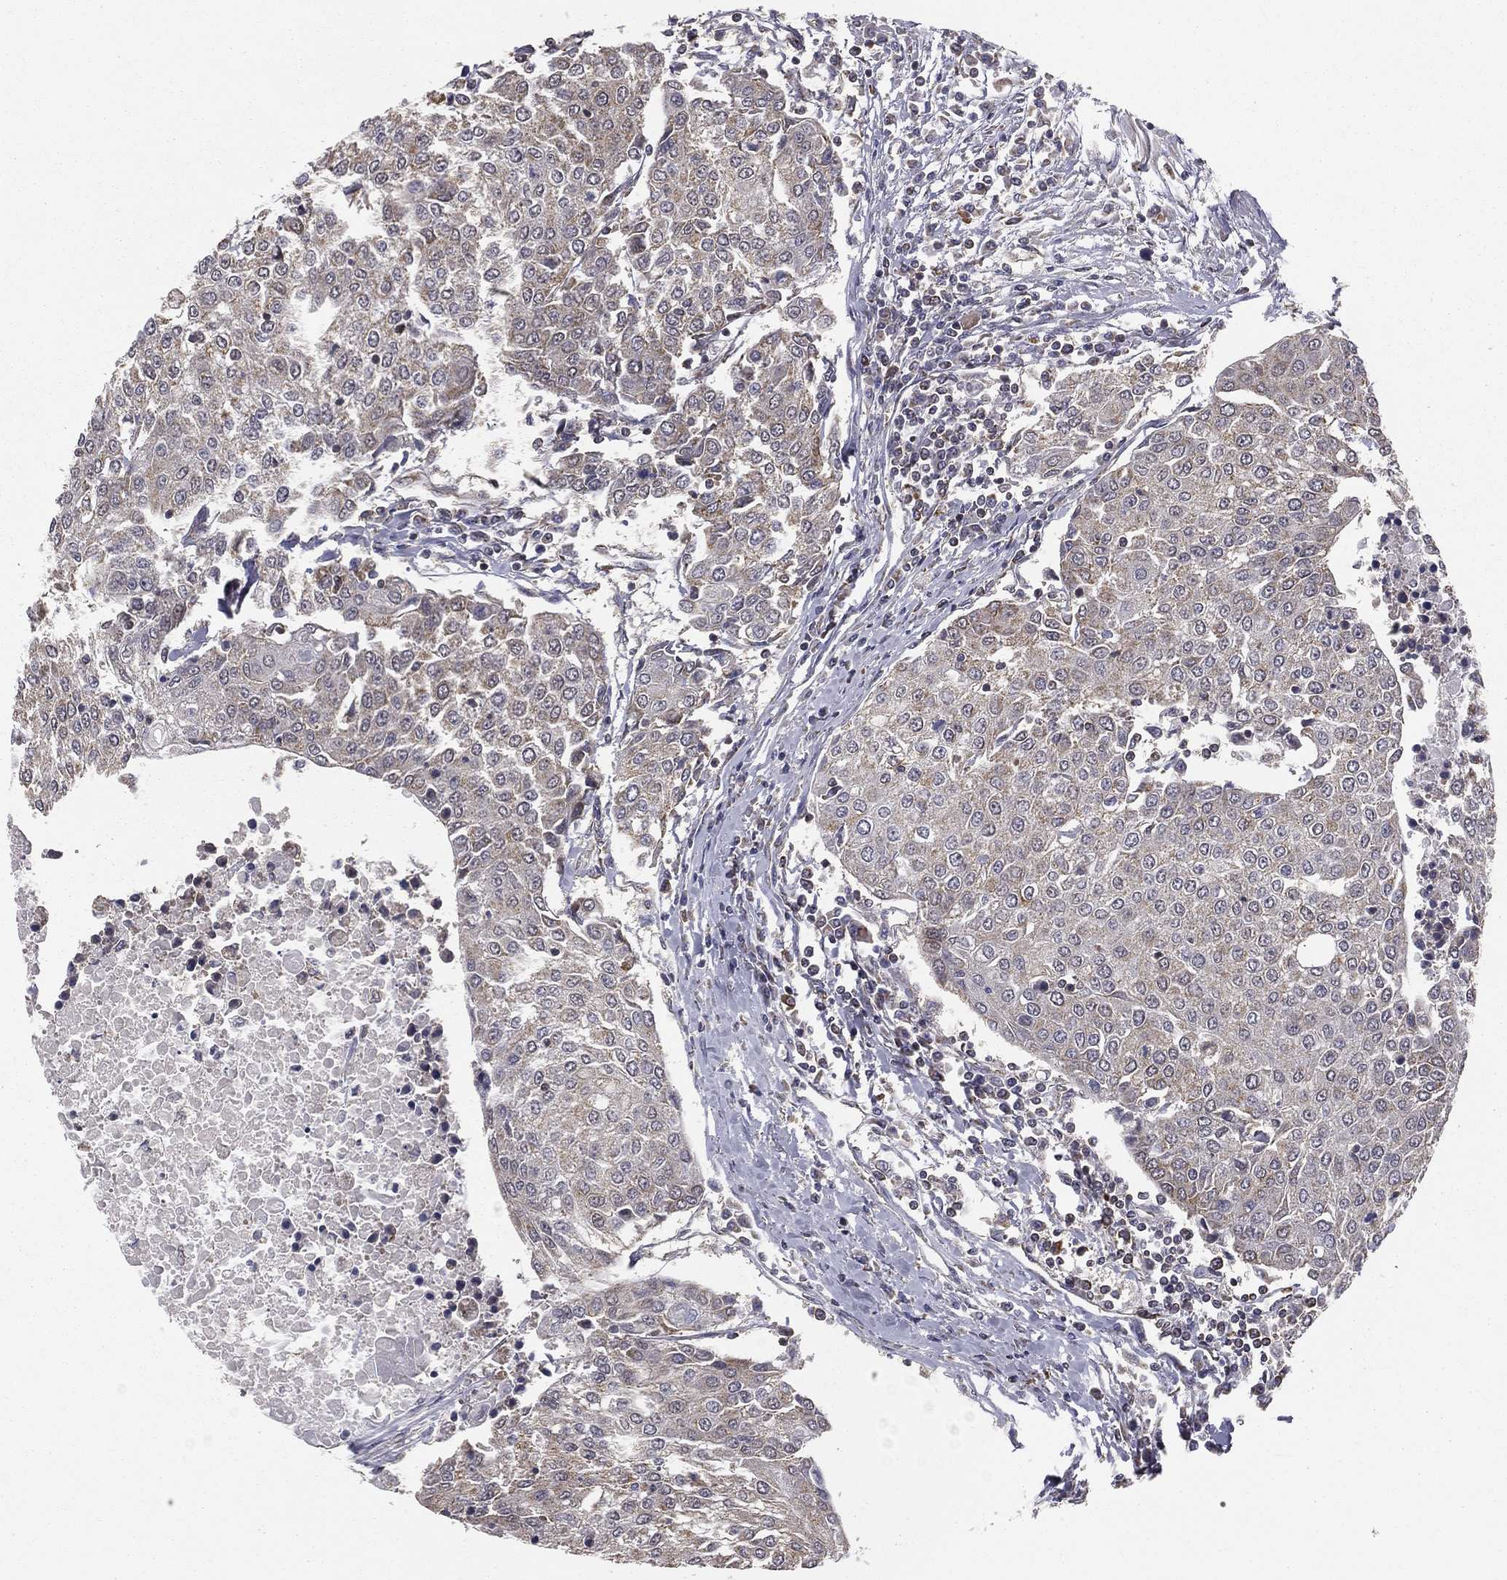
{"staining": {"intensity": "weak", "quantity": "<25%", "location": "cytoplasmic/membranous"}, "tissue": "urothelial cancer", "cell_type": "Tumor cells", "image_type": "cancer", "snomed": [{"axis": "morphology", "description": "Urothelial carcinoma, High grade"}, {"axis": "topography", "description": "Urinary bladder"}], "caption": "The IHC photomicrograph has no significant positivity in tumor cells of urothelial cancer tissue.", "gene": "MRPL46", "patient": {"sex": "female", "age": 85}}